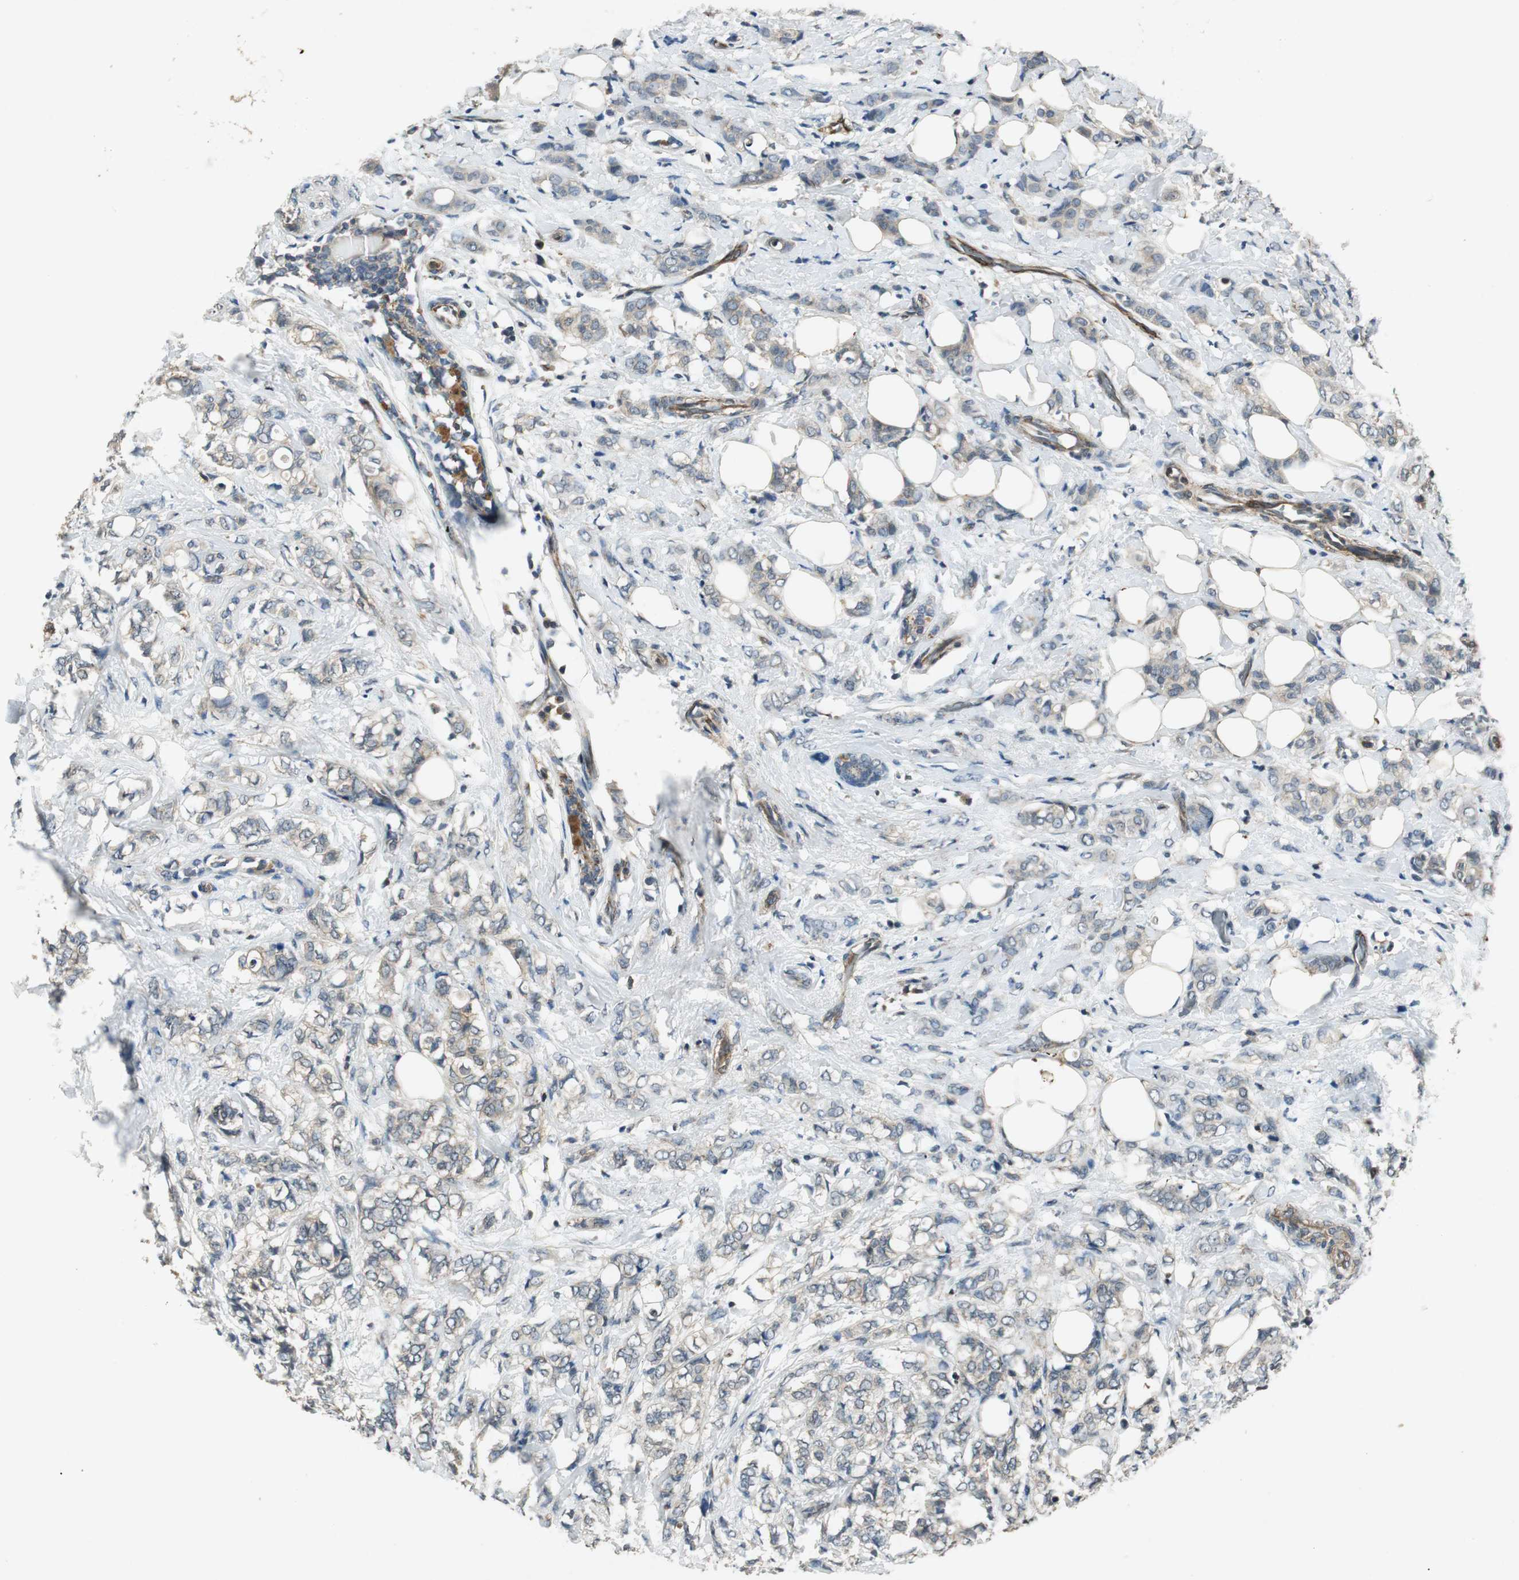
{"staining": {"intensity": "weak", "quantity": "<25%", "location": "cytoplasmic/membranous"}, "tissue": "breast cancer", "cell_type": "Tumor cells", "image_type": "cancer", "snomed": [{"axis": "morphology", "description": "Lobular carcinoma"}, {"axis": "topography", "description": "Breast"}], "caption": "Immunohistochemistry micrograph of human lobular carcinoma (breast) stained for a protein (brown), which displays no staining in tumor cells.", "gene": "PSMB4", "patient": {"sex": "female", "age": 60}}